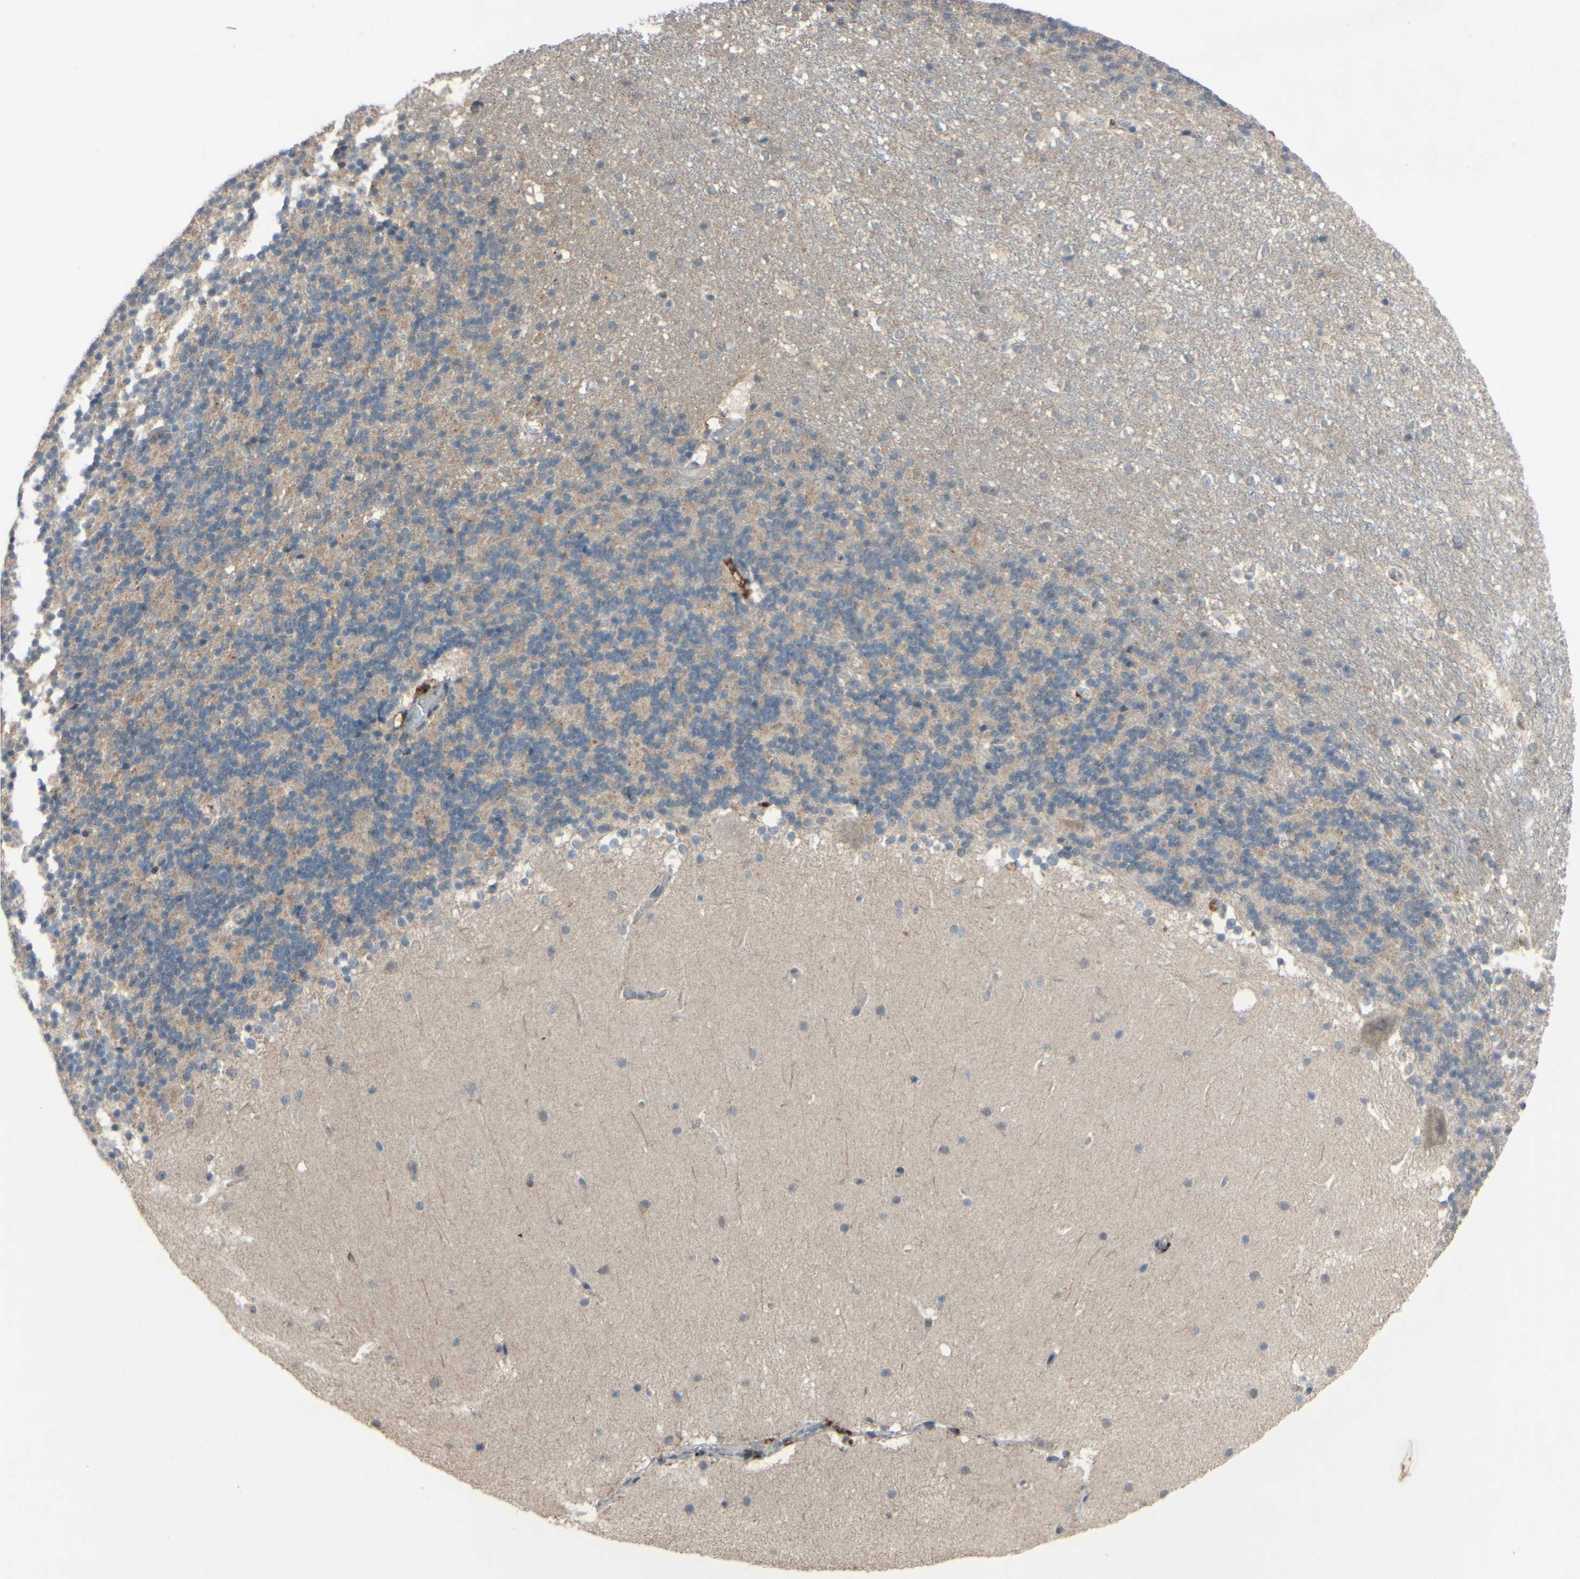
{"staining": {"intensity": "negative", "quantity": "none", "location": "none"}, "tissue": "cerebellum", "cell_type": "Cells in granular layer", "image_type": "normal", "snomed": [{"axis": "morphology", "description": "Normal tissue, NOS"}, {"axis": "topography", "description": "Cerebellum"}], "caption": "Immunohistochemistry (IHC) of normal human cerebellum displays no expression in cells in granular layer.", "gene": "CDCP1", "patient": {"sex": "female", "age": 19}}